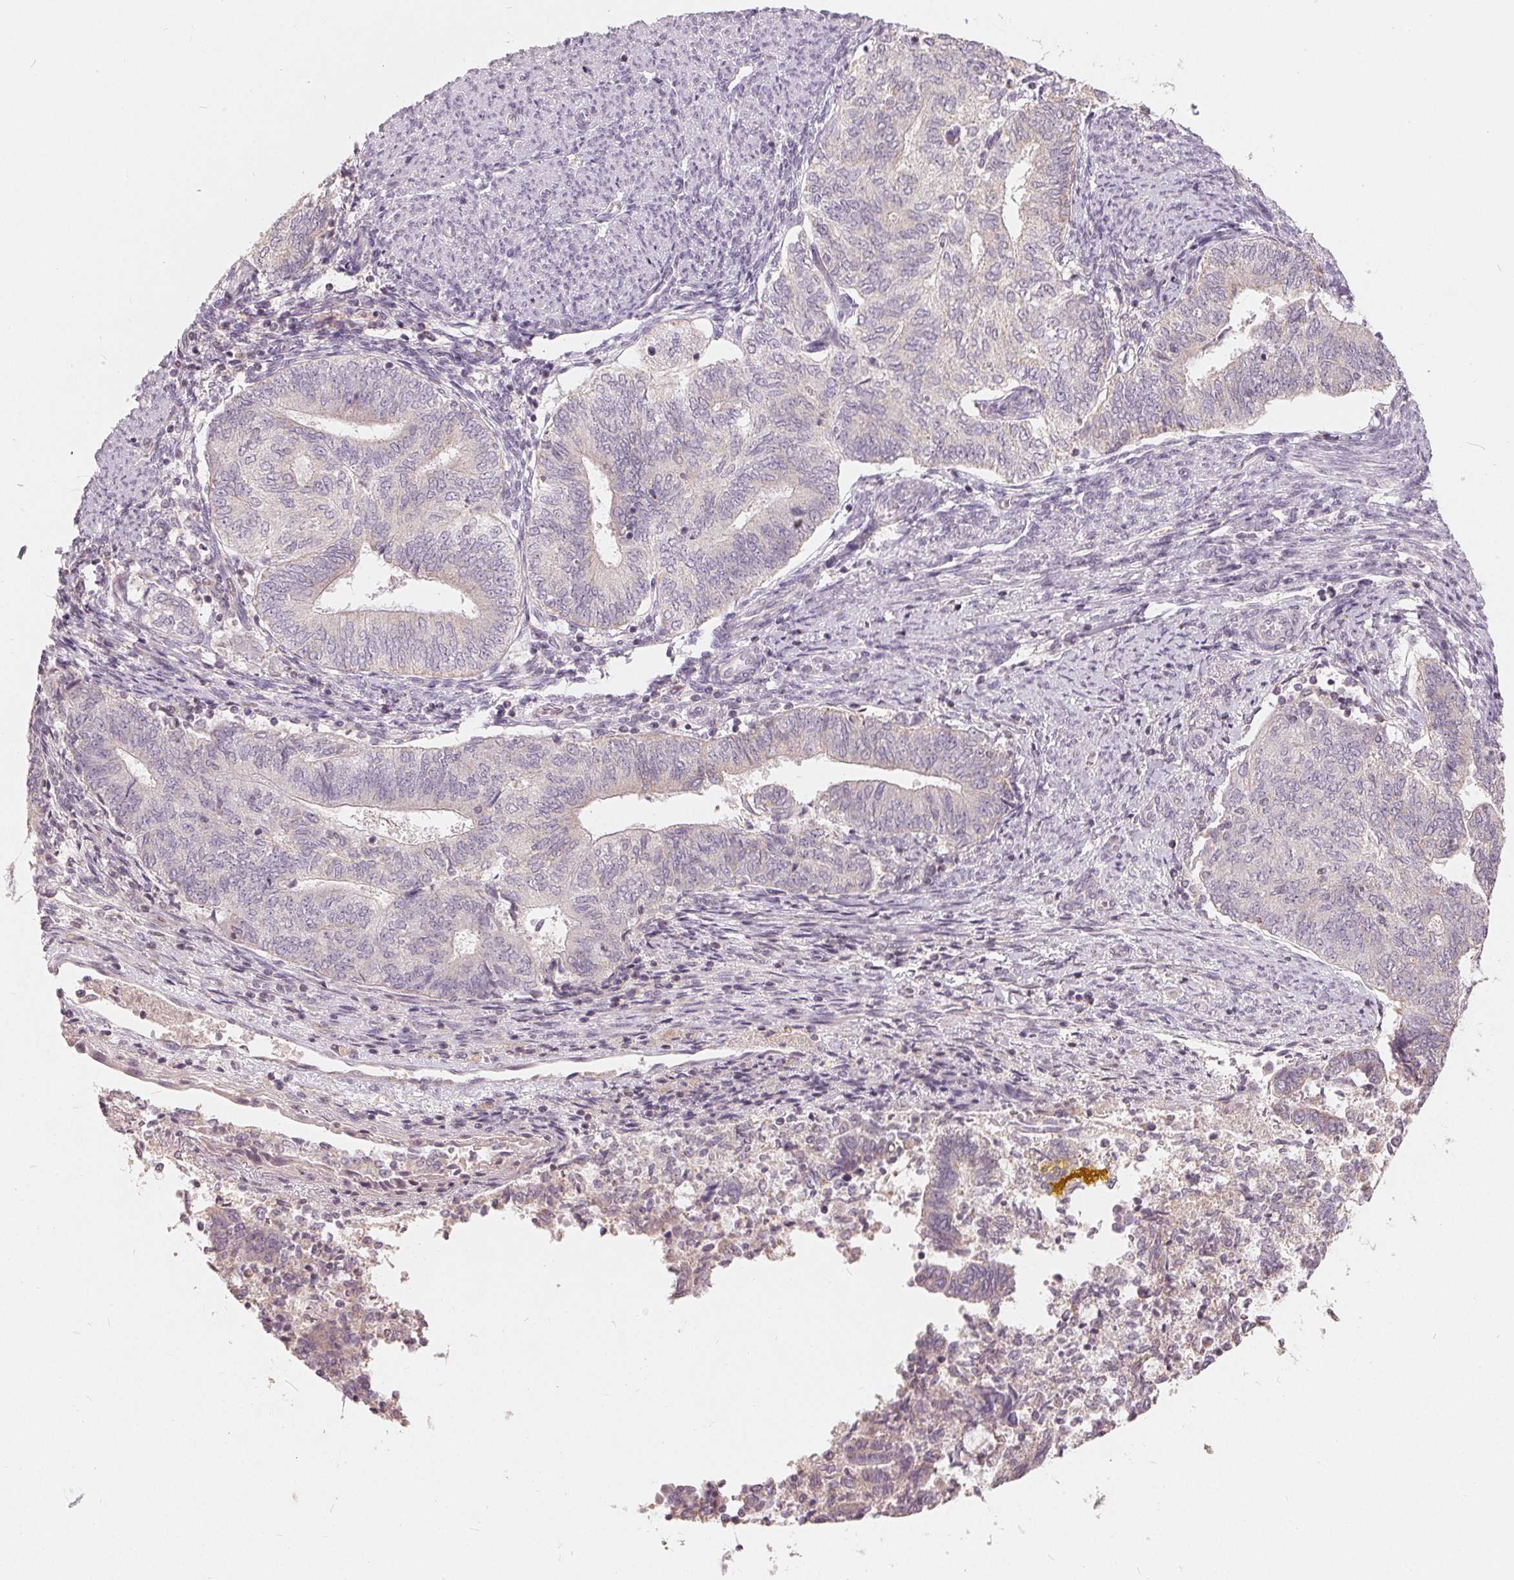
{"staining": {"intensity": "negative", "quantity": "none", "location": "none"}, "tissue": "endometrial cancer", "cell_type": "Tumor cells", "image_type": "cancer", "snomed": [{"axis": "morphology", "description": "Adenocarcinoma, NOS"}, {"axis": "topography", "description": "Endometrium"}], "caption": "The IHC photomicrograph has no significant expression in tumor cells of endometrial cancer (adenocarcinoma) tissue.", "gene": "TRIM60", "patient": {"sex": "female", "age": 65}}